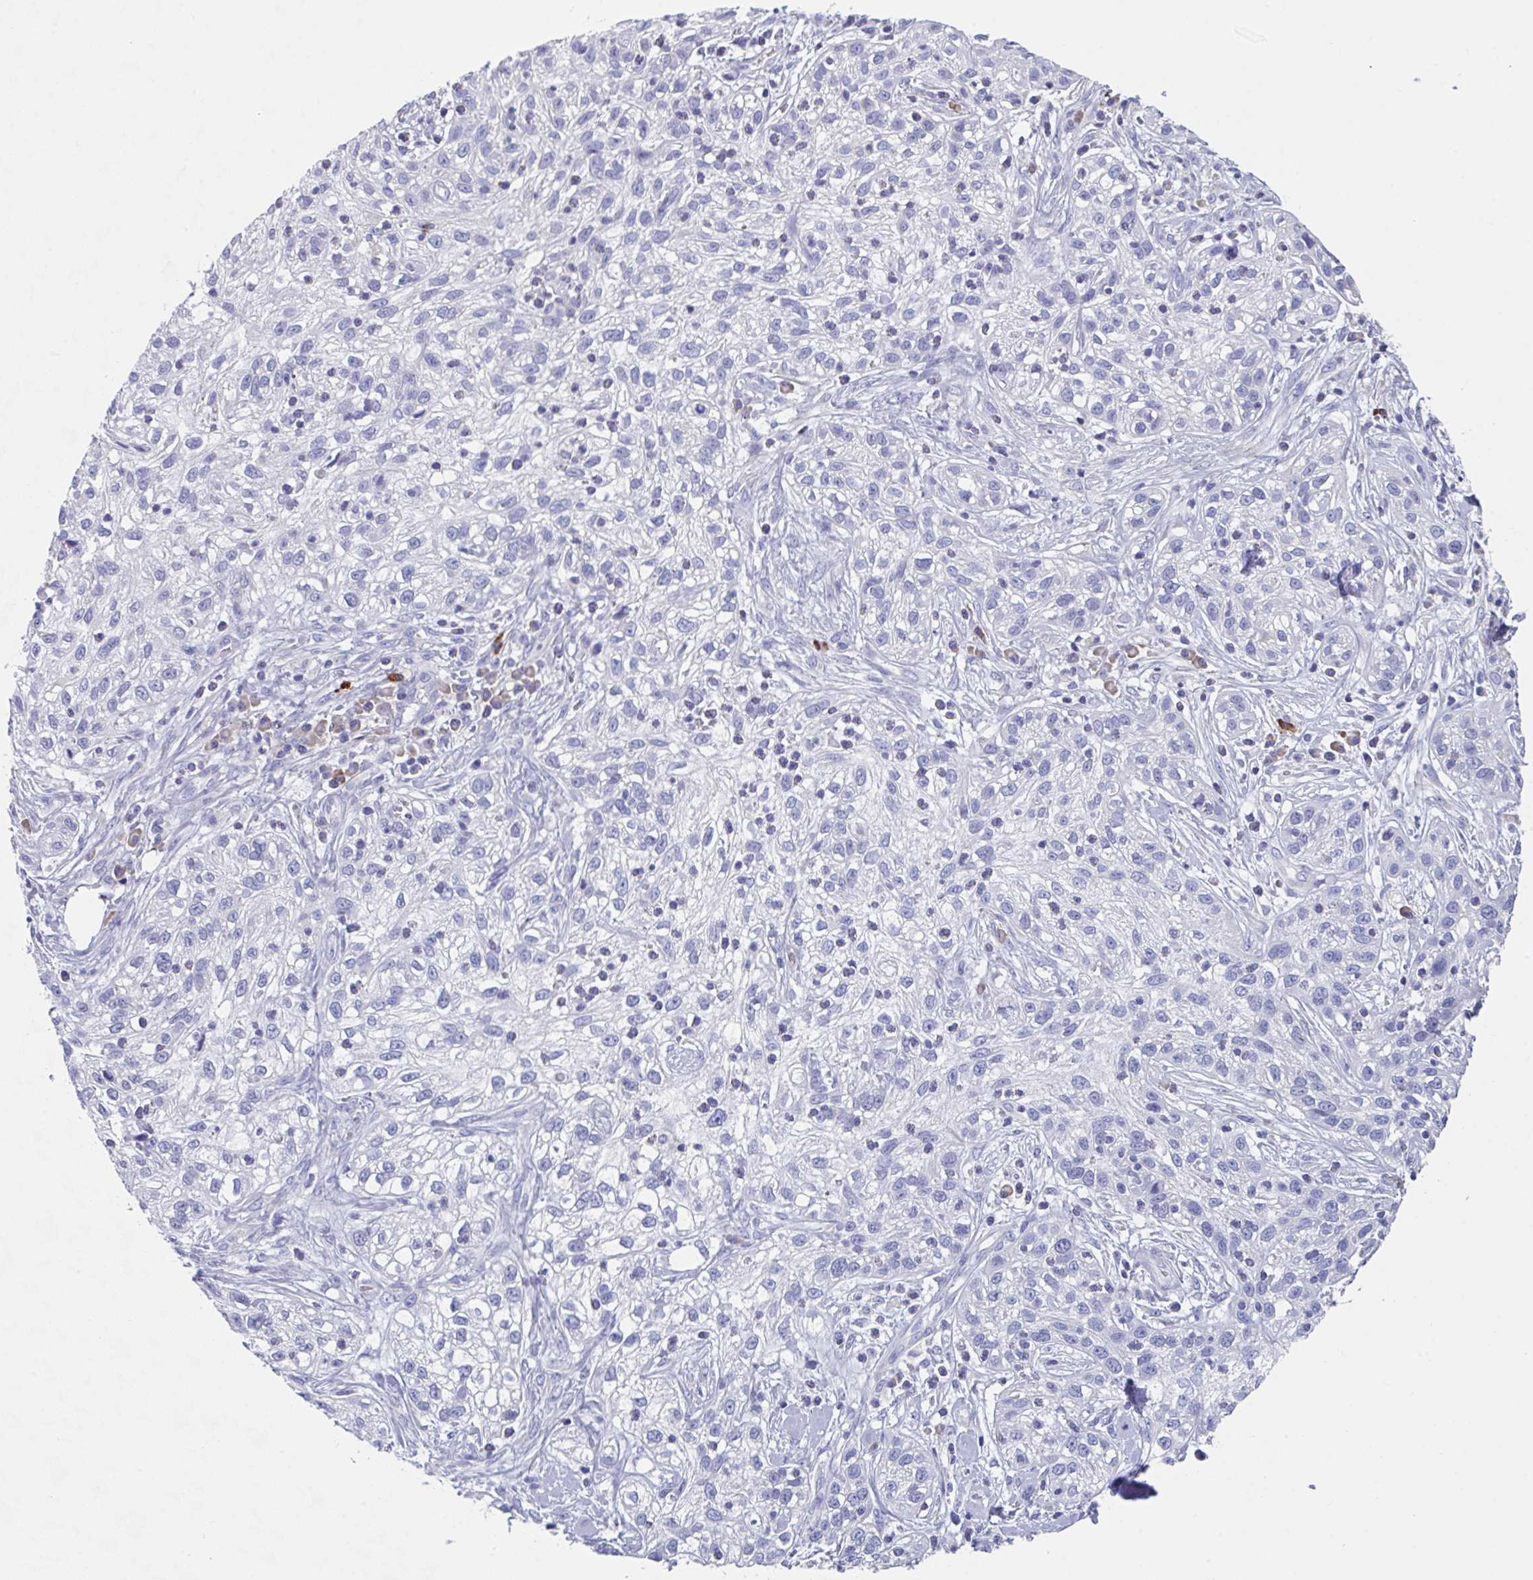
{"staining": {"intensity": "negative", "quantity": "none", "location": "none"}, "tissue": "skin cancer", "cell_type": "Tumor cells", "image_type": "cancer", "snomed": [{"axis": "morphology", "description": "Squamous cell carcinoma, NOS"}, {"axis": "topography", "description": "Skin"}], "caption": "Image shows no significant protein positivity in tumor cells of squamous cell carcinoma (skin).", "gene": "LRRC58", "patient": {"sex": "male", "age": 82}}